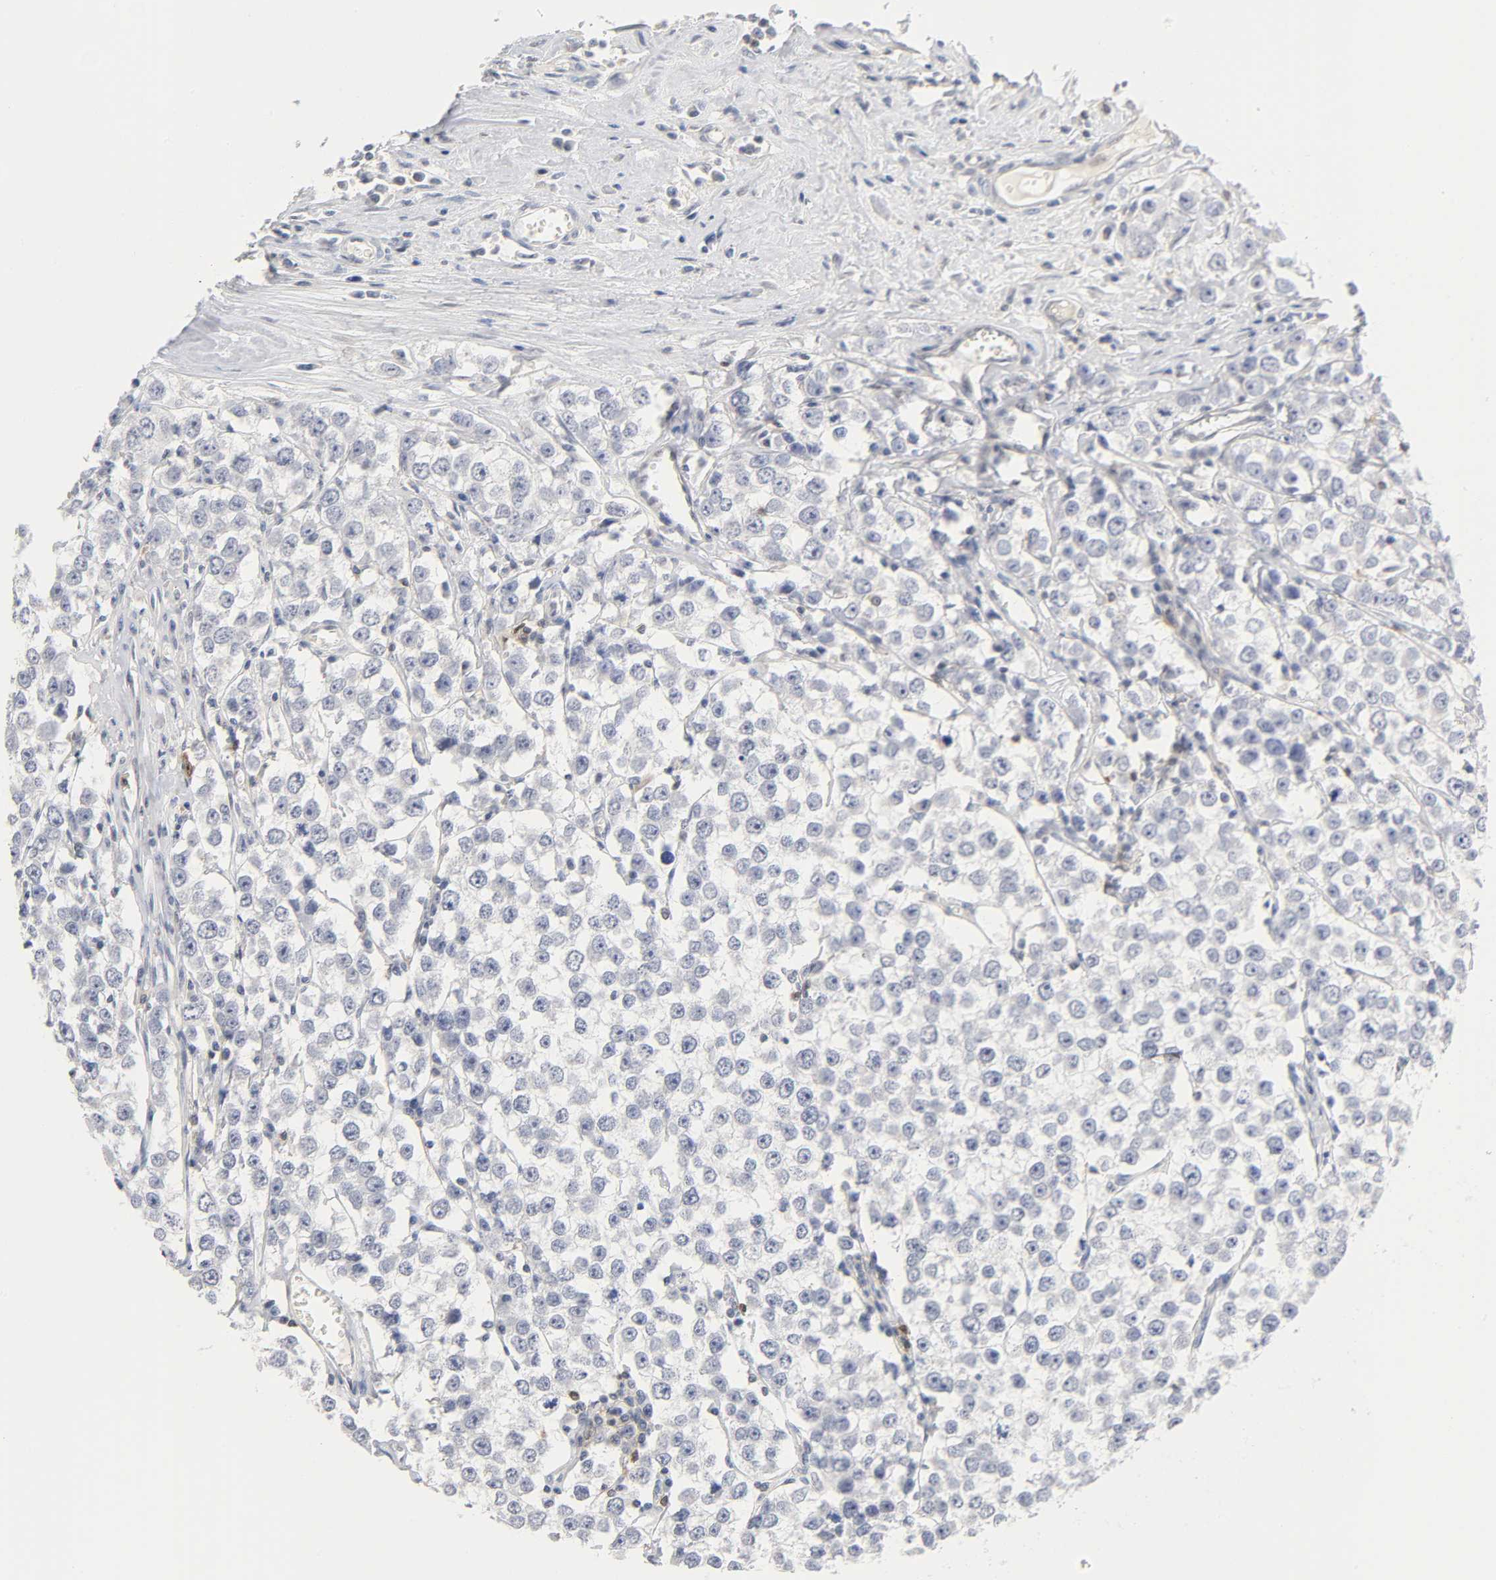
{"staining": {"intensity": "negative", "quantity": "none", "location": "none"}, "tissue": "testis cancer", "cell_type": "Tumor cells", "image_type": "cancer", "snomed": [{"axis": "morphology", "description": "Seminoma, NOS"}, {"axis": "morphology", "description": "Carcinoma, Embryonal, NOS"}, {"axis": "topography", "description": "Testis"}], "caption": "Testis cancer was stained to show a protein in brown. There is no significant positivity in tumor cells.", "gene": "NFATC1", "patient": {"sex": "male", "age": 52}}